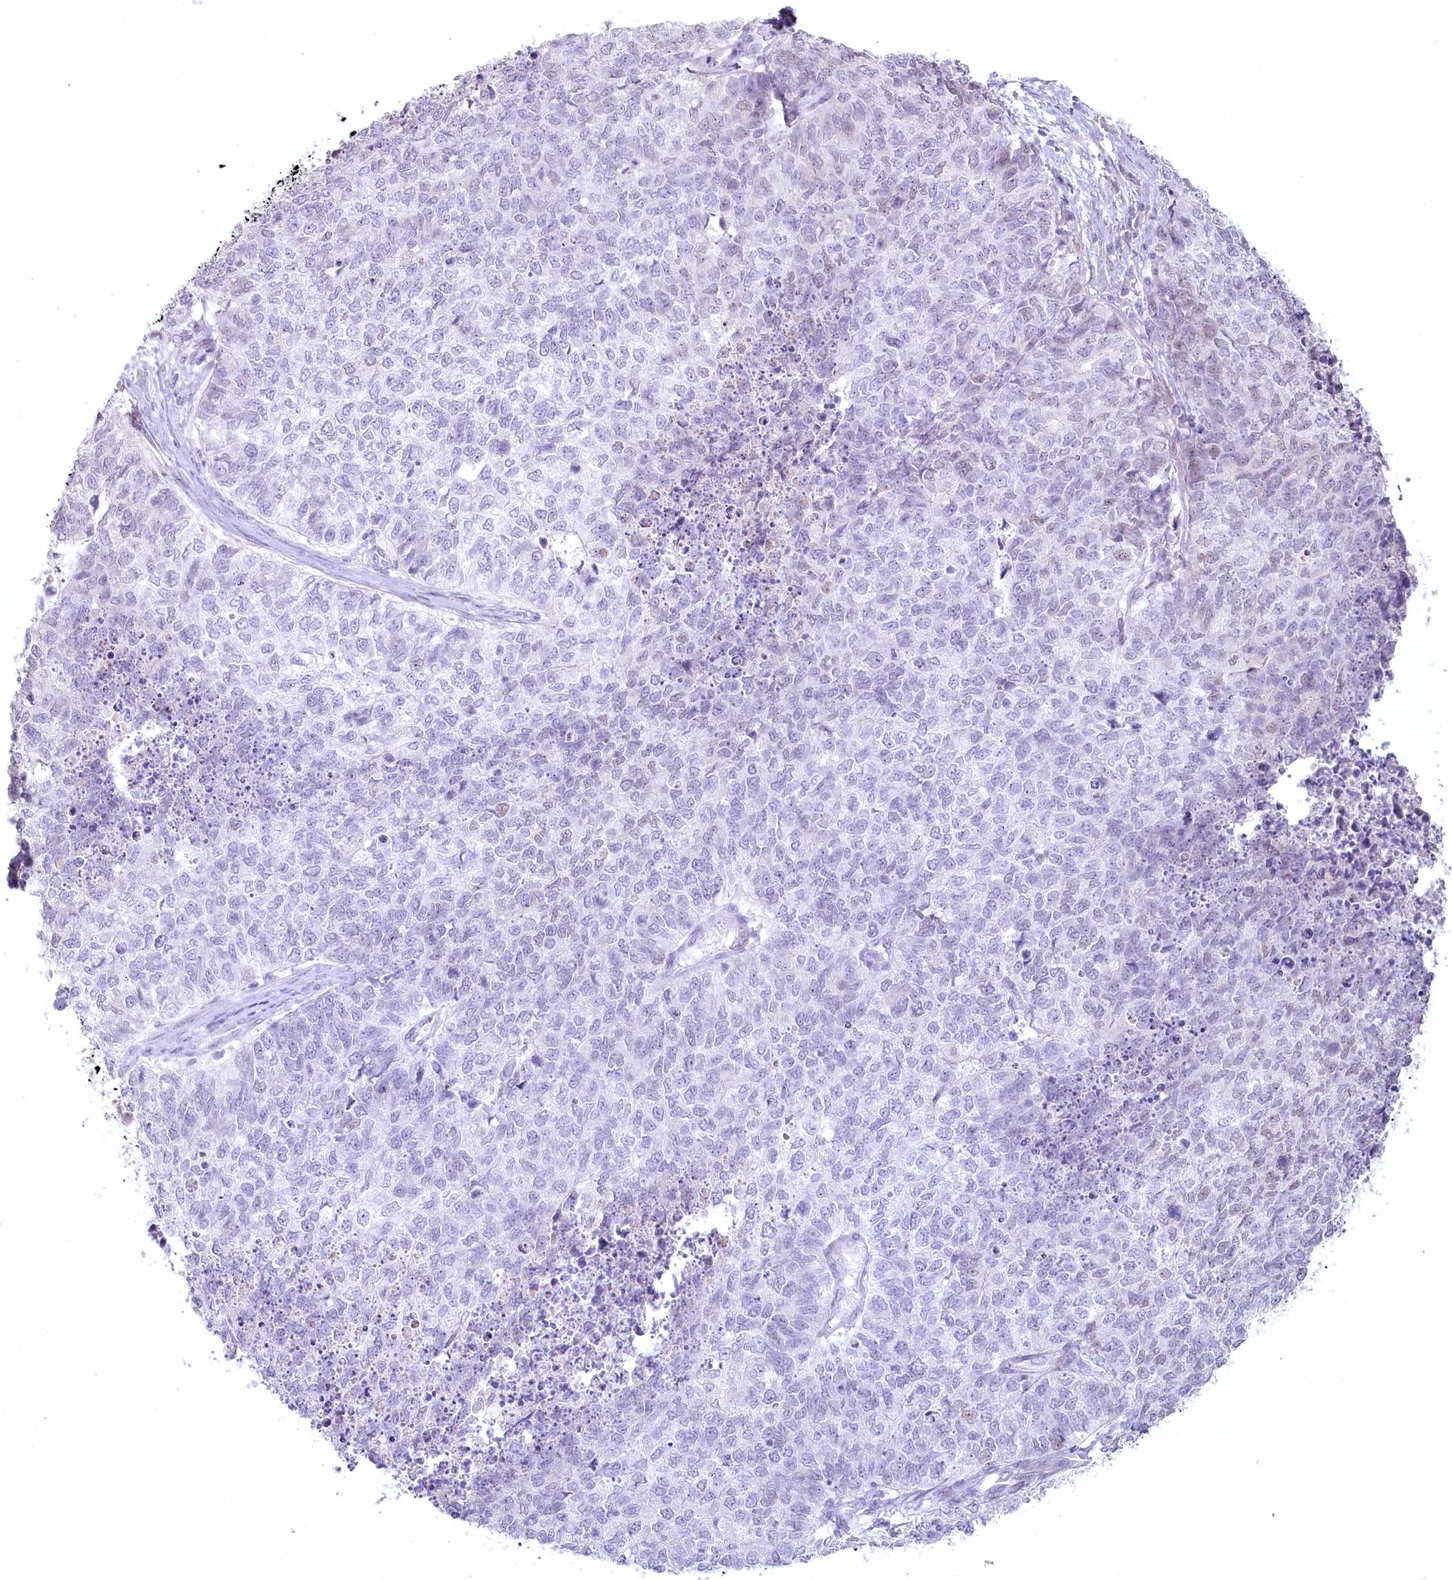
{"staining": {"intensity": "negative", "quantity": "none", "location": "none"}, "tissue": "cervical cancer", "cell_type": "Tumor cells", "image_type": "cancer", "snomed": [{"axis": "morphology", "description": "Squamous cell carcinoma, NOS"}, {"axis": "topography", "description": "Cervix"}], "caption": "DAB (3,3'-diaminobenzidine) immunohistochemical staining of squamous cell carcinoma (cervical) demonstrates no significant positivity in tumor cells.", "gene": "USP11", "patient": {"sex": "female", "age": 63}}